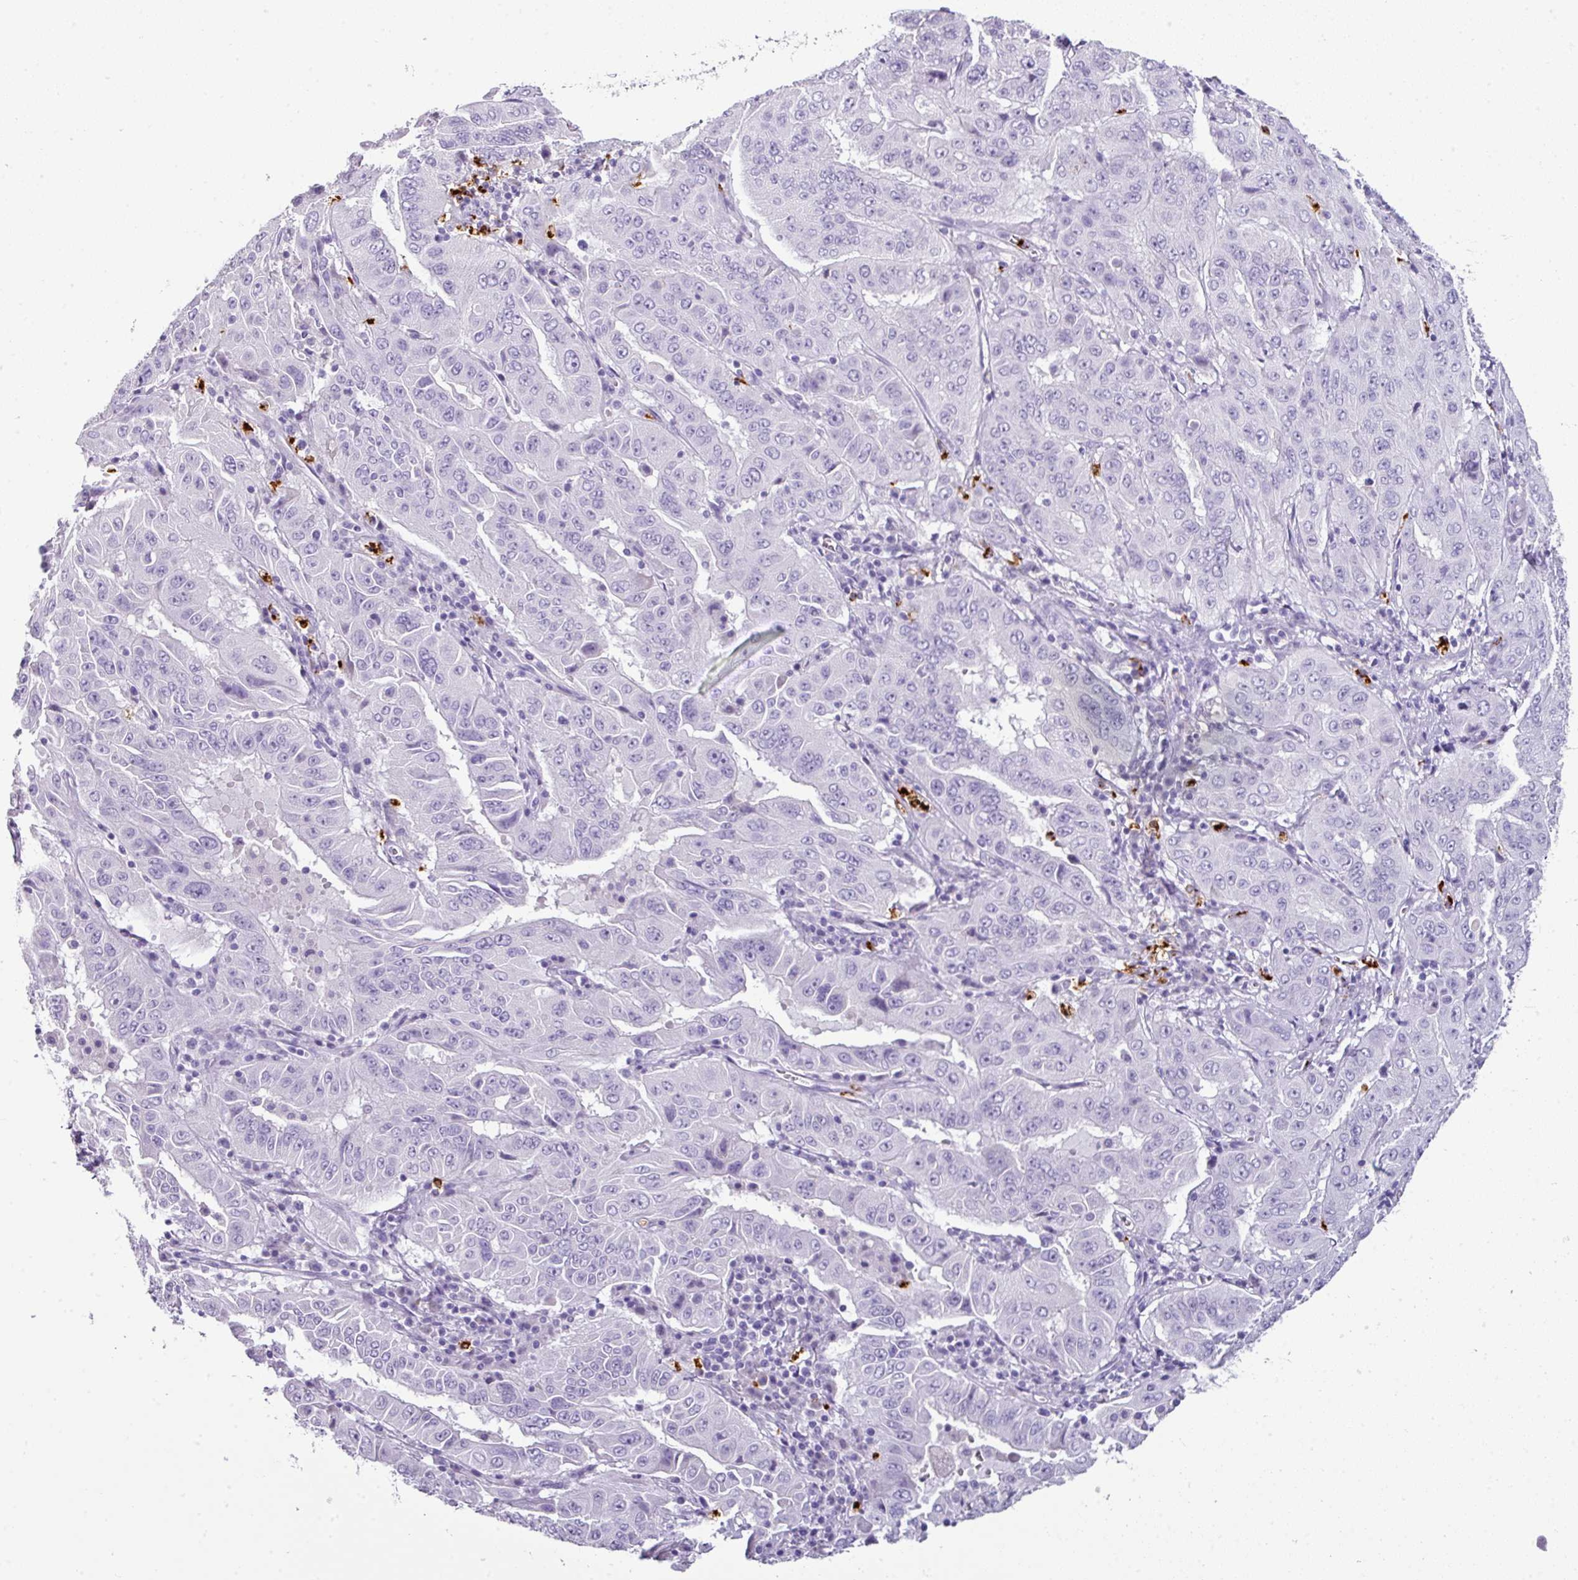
{"staining": {"intensity": "negative", "quantity": "none", "location": "none"}, "tissue": "pancreatic cancer", "cell_type": "Tumor cells", "image_type": "cancer", "snomed": [{"axis": "morphology", "description": "Adenocarcinoma, NOS"}, {"axis": "topography", "description": "Pancreas"}], "caption": "The image exhibits no significant positivity in tumor cells of pancreatic cancer (adenocarcinoma).", "gene": "CTSG", "patient": {"sex": "male", "age": 63}}